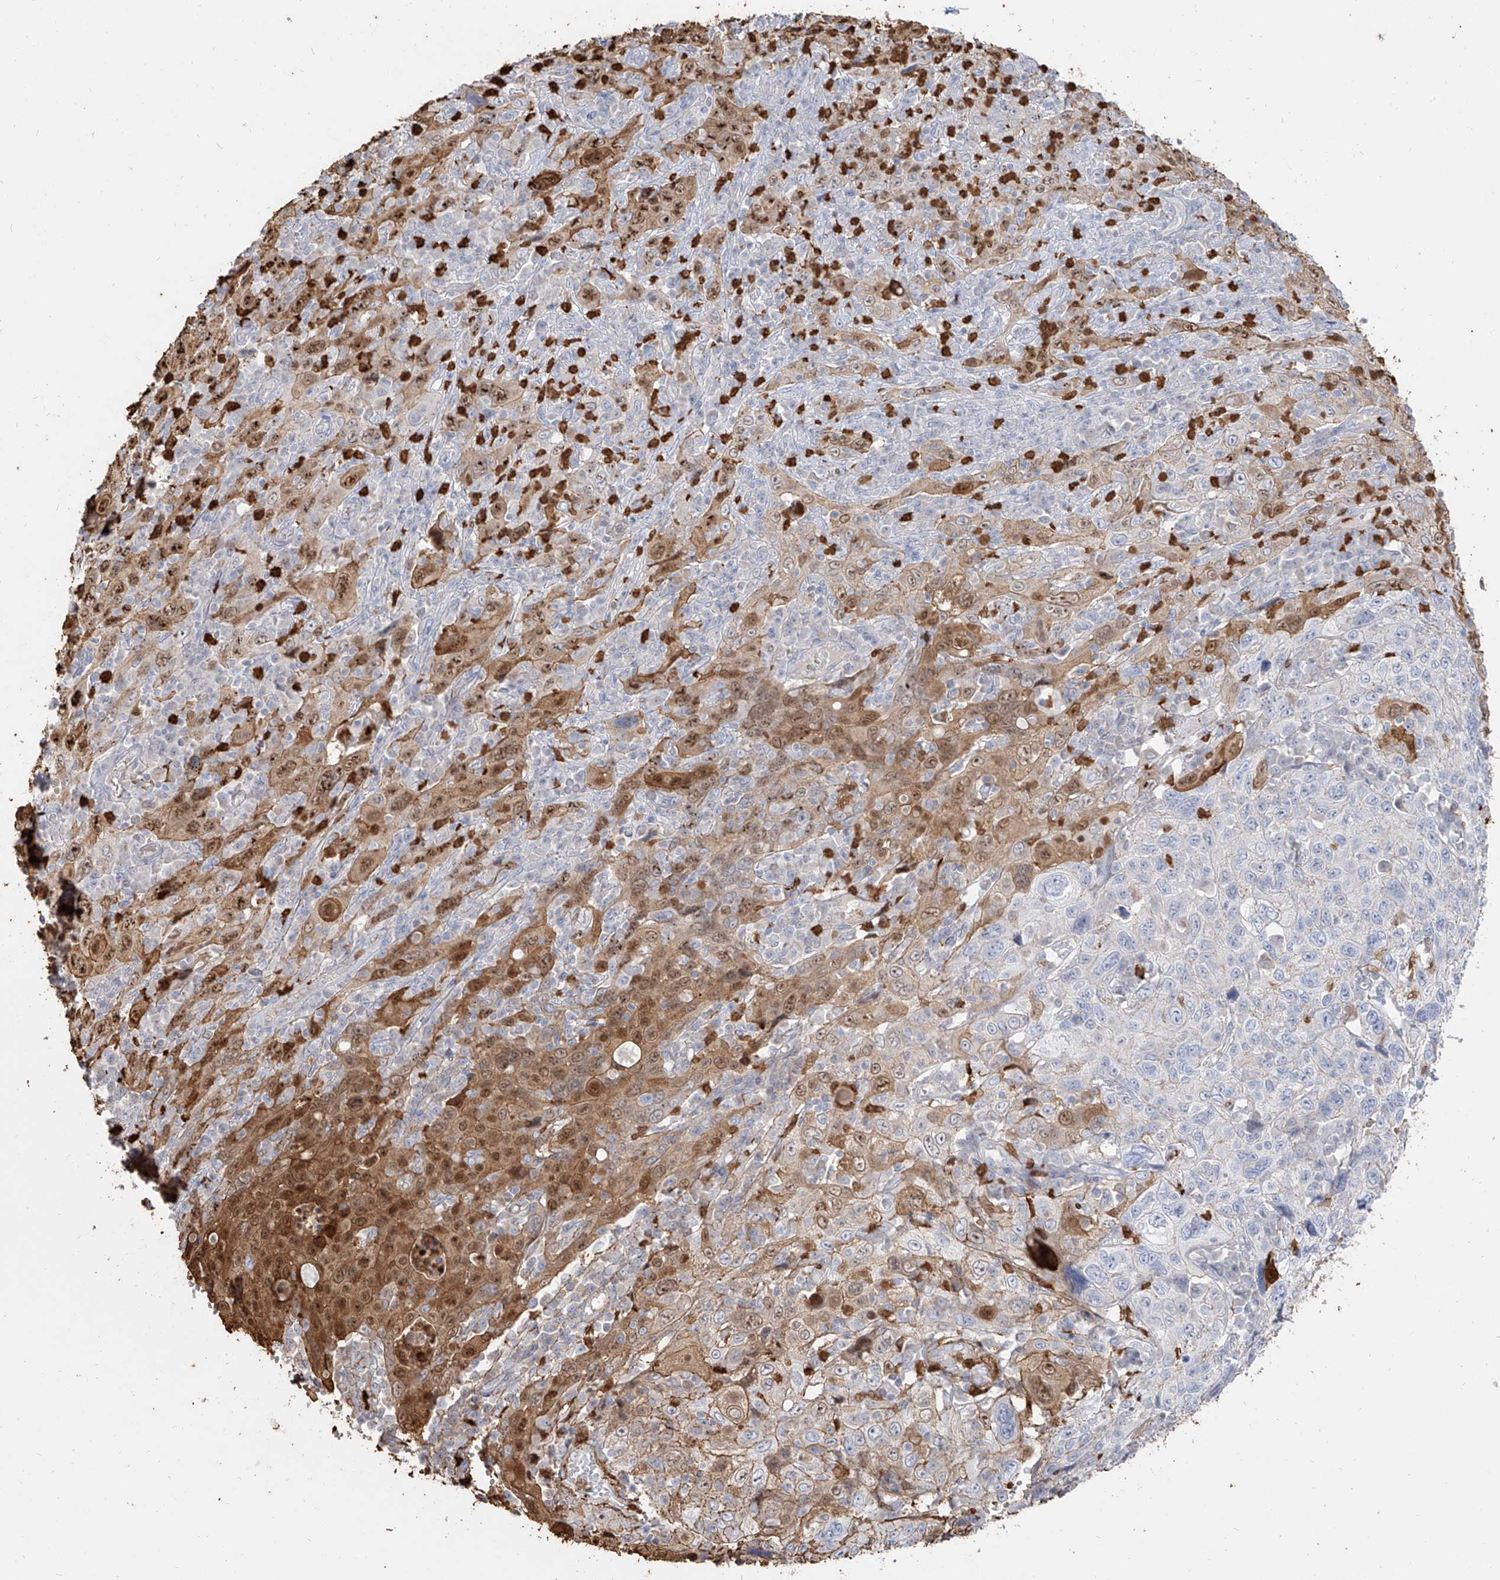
{"staining": {"intensity": "moderate", "quantity": "25%-75%", "location": "cytoplasmic/membranous,nuclear"}, "tissue": "cervical cancer", "cell_type": "Tumor cells", "image_type": "cancer", "snomed": [{"axis": "morphology", "description": "Squamous cell carcinoma, NOS"}, {"axis": "topography", "description": "Cervix"}], "caption": "Immunohistochemical staining of cervical cancer (squamous cell carcinoma) exhibits medium levels of moderate cytoplasmic/membranous and nuclear protein positivity in approximately 25%-75% of tumor cells. (DAB IHC with brightfield microscopy, high magnification).", "gene": "ZNF227", "patient": {"sex": "female", "age": 46}}